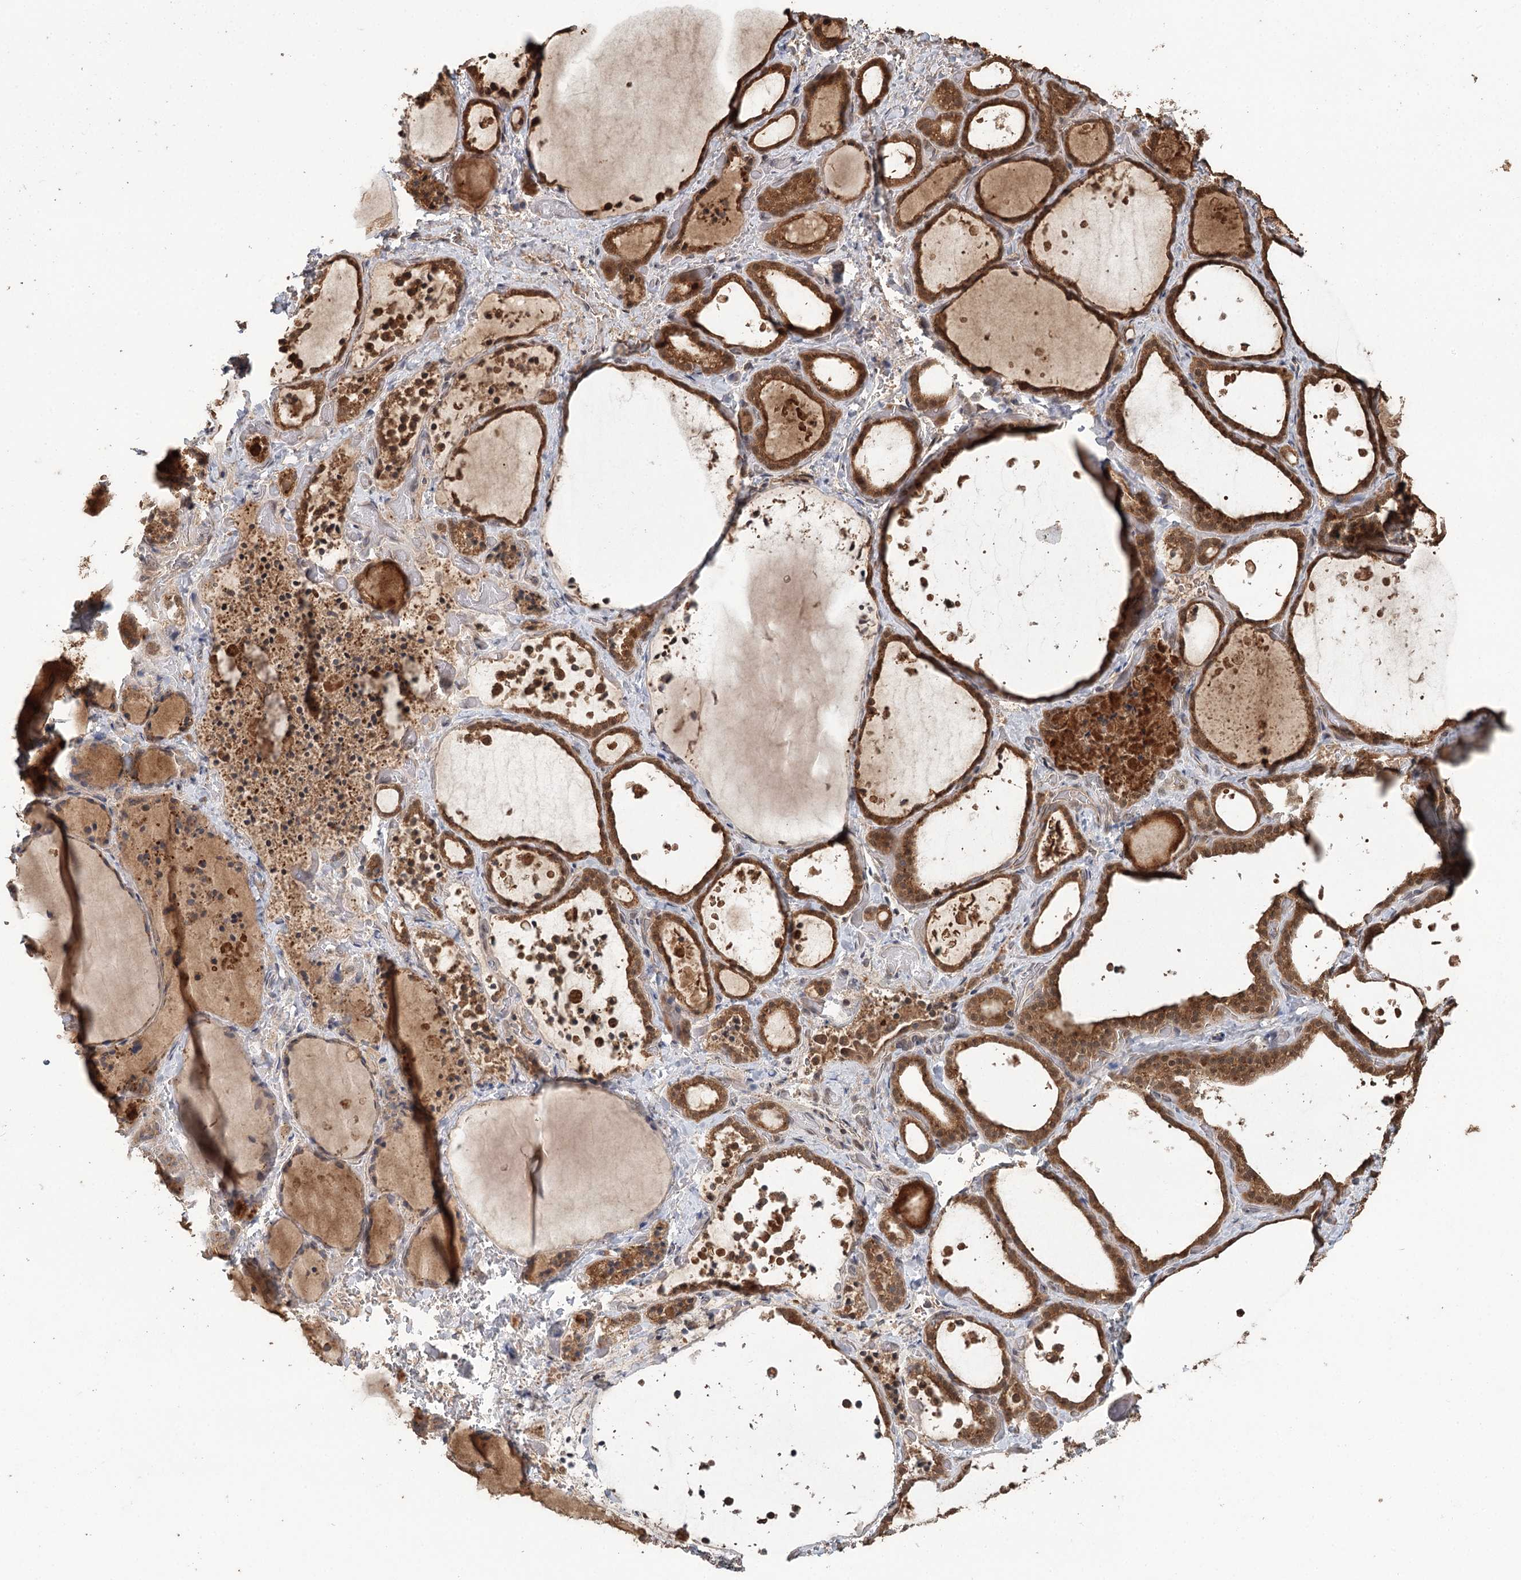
{"staining": {"intensity": "moderate", "quantity": ">75%", "location": "cytoplasmic/membranous,nuclear"}, "tissue": "thyroid gland", "cell_type": "Glandular cells", "image_type": "normal", "snomed": [{"axis": "morphology", "description": "Normal tissue, NOS"}, {"axis": "topography", "description": "Thyroid gland"}], "caption": "Human thyroid gland stained for a protein (brown) displays moderate cytoplasmic/membranous,nuclear positive staining in about >75% of glandular cells.", "gene": "N6AMT1", "patient": {"sex": "female", "age": 44}}